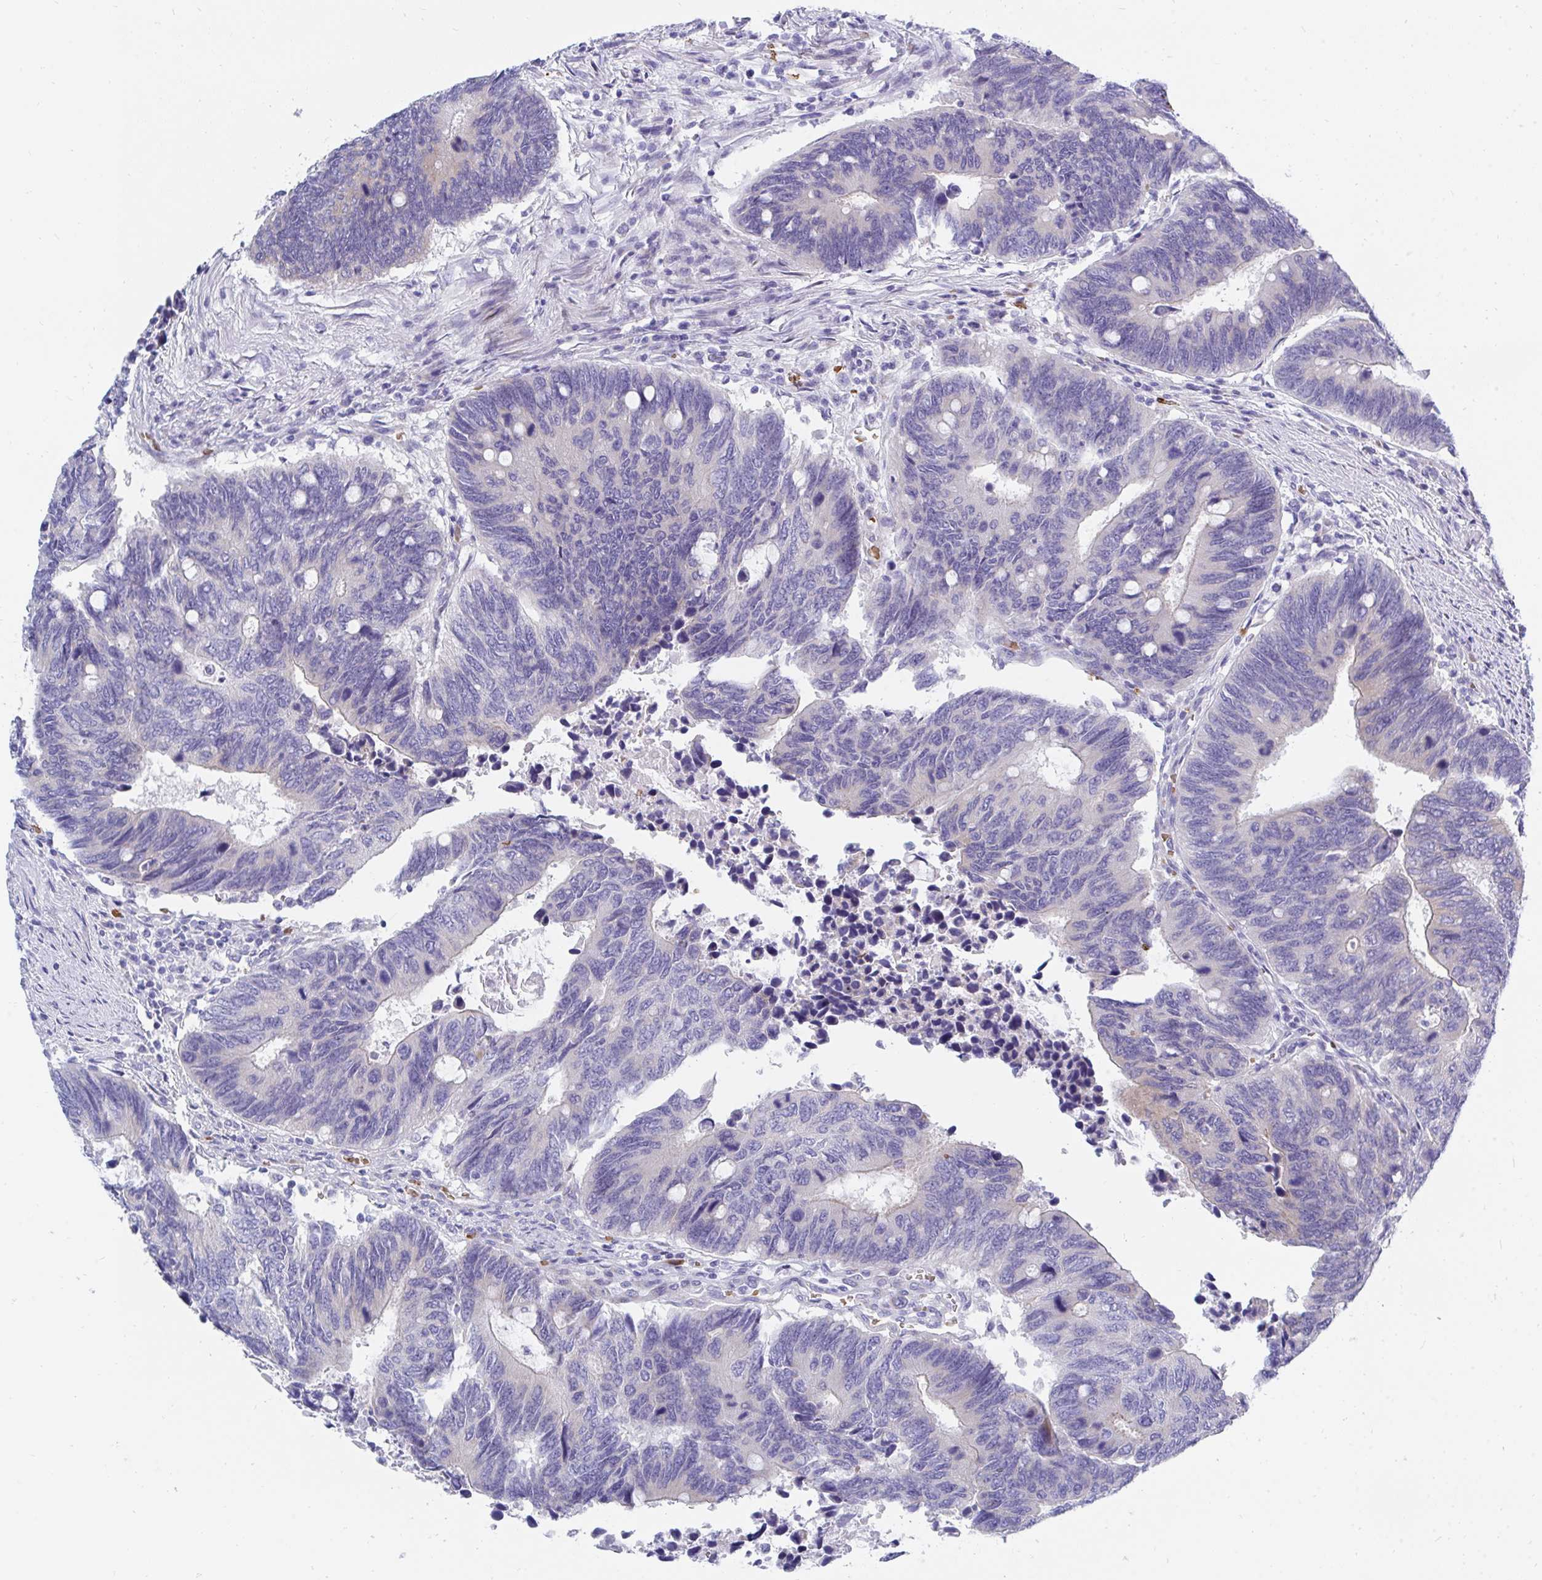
{"staining": {"intensity": "negative", "quantity": "none", "location": "none"}, "tissue": "colorectal cancer", "cell_type": "Tumor cells", "image_type": "cancer", "snomed": [{"axis": "morphology", "description": "Adenocarcinoma, NOS"}, {"axis": "topography", "description": "Colon"}], "caption": "Immunohistochemical staining of human colorectal adenocarcinoma exhibits no significant staining in tumor cells. (Stains: DAB (3,3'-diaminobenzidine) IHC with hematoxylin counter stain, Microscopy: brightfield microscopy at high magnification).", "gene": "MROH2B", "patient": {"sex": "male", "age": 87}}